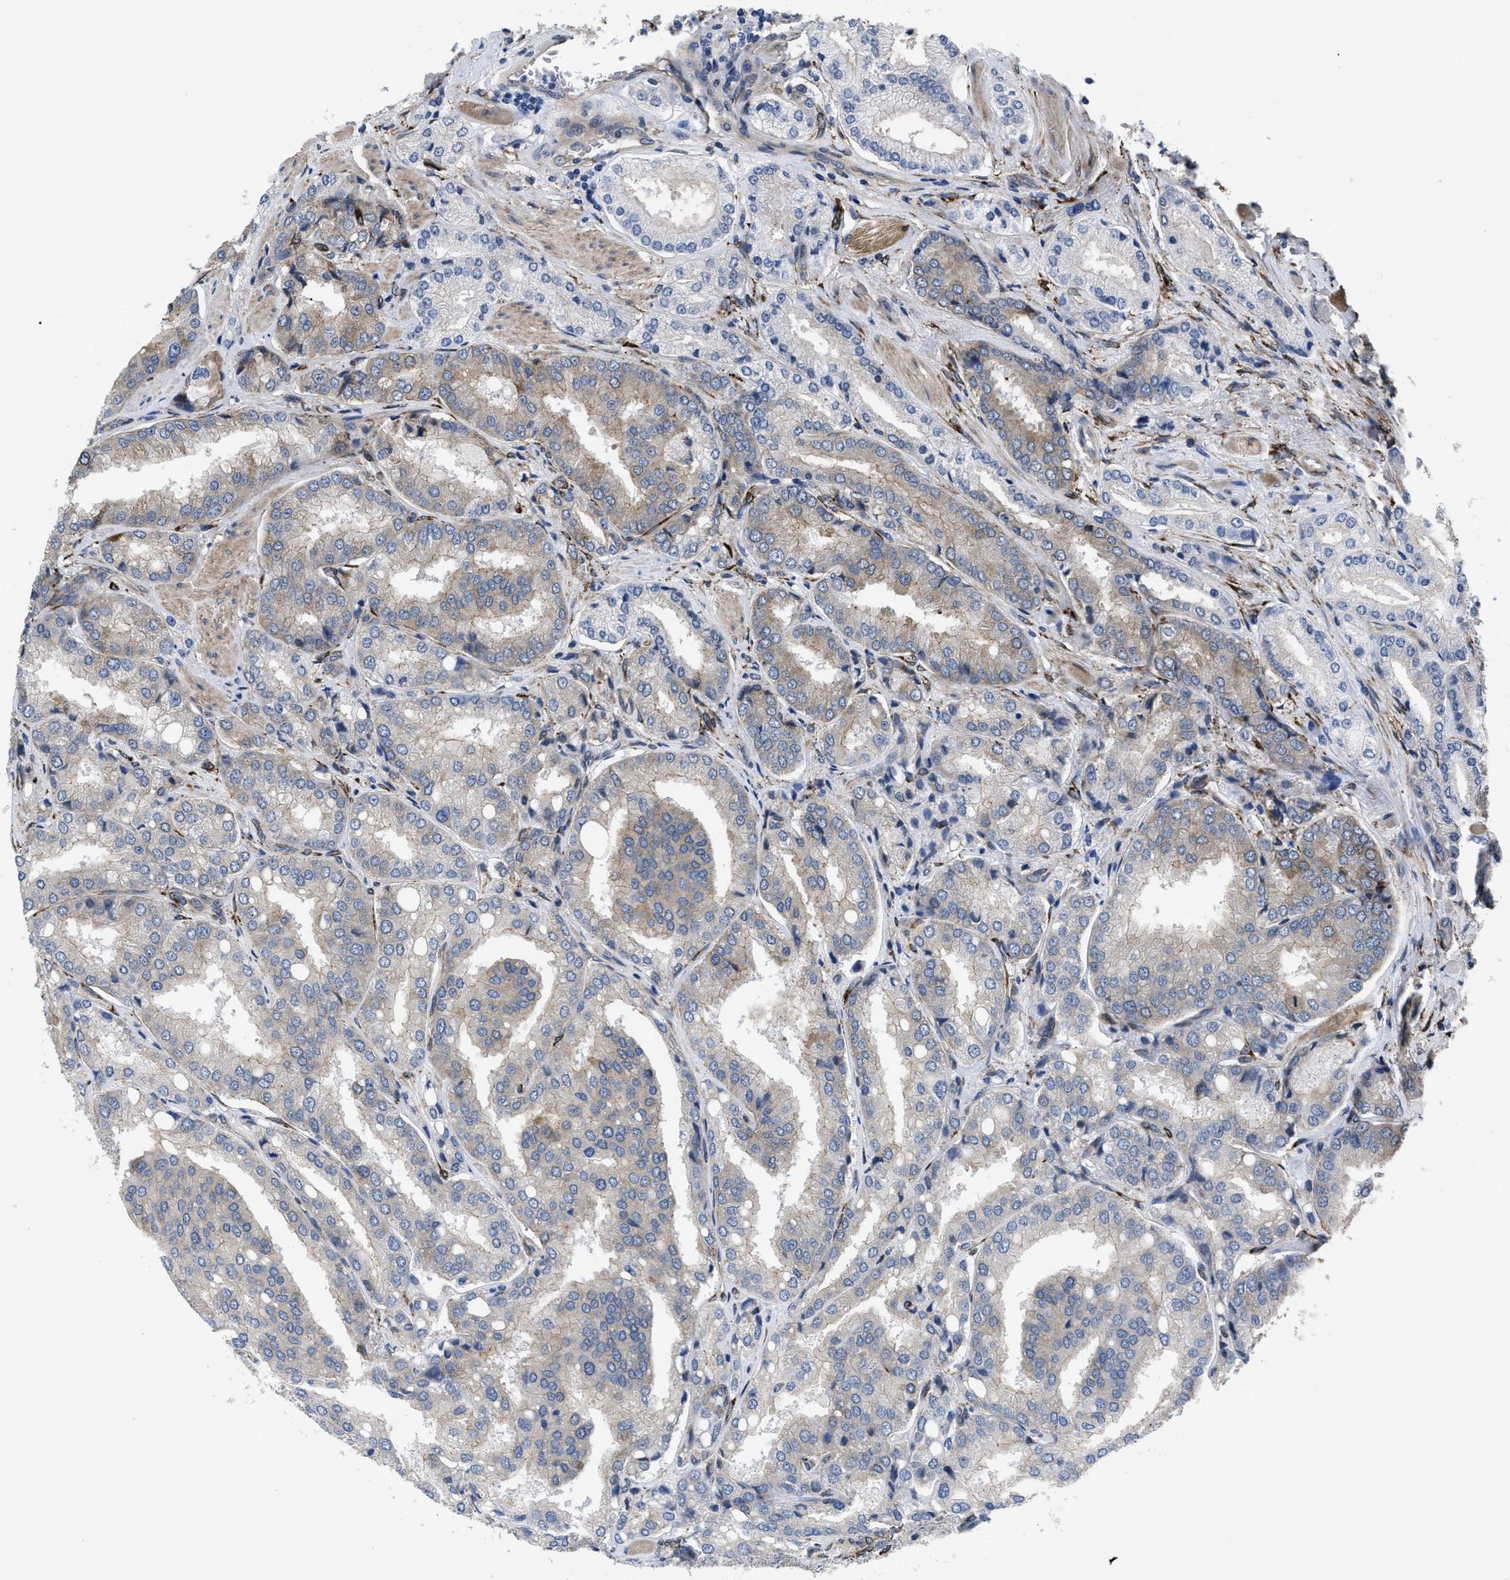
{"staining": {"intensity": "negative", "quantity": "none", "location": "none"}, "tissue": "prostate cancer", "cell_type": "Tumor cells", "image_type": "cancer", "snomed": [{"axis": "morphology", "description": "Adenocarcinoma, High grade"}, {"axis": "topography", "description": "Prostate"}], "caption": "Adenocarcinoma (high-grade) (prostate) was stained to show a protein in brown. There is no significant positivity in tumor cells. (Immunohistochemistry (ihc), brightfield microscopy, high magnification).", "gene": "SQLE", "patient": {"sex": "male", "age": 50}}